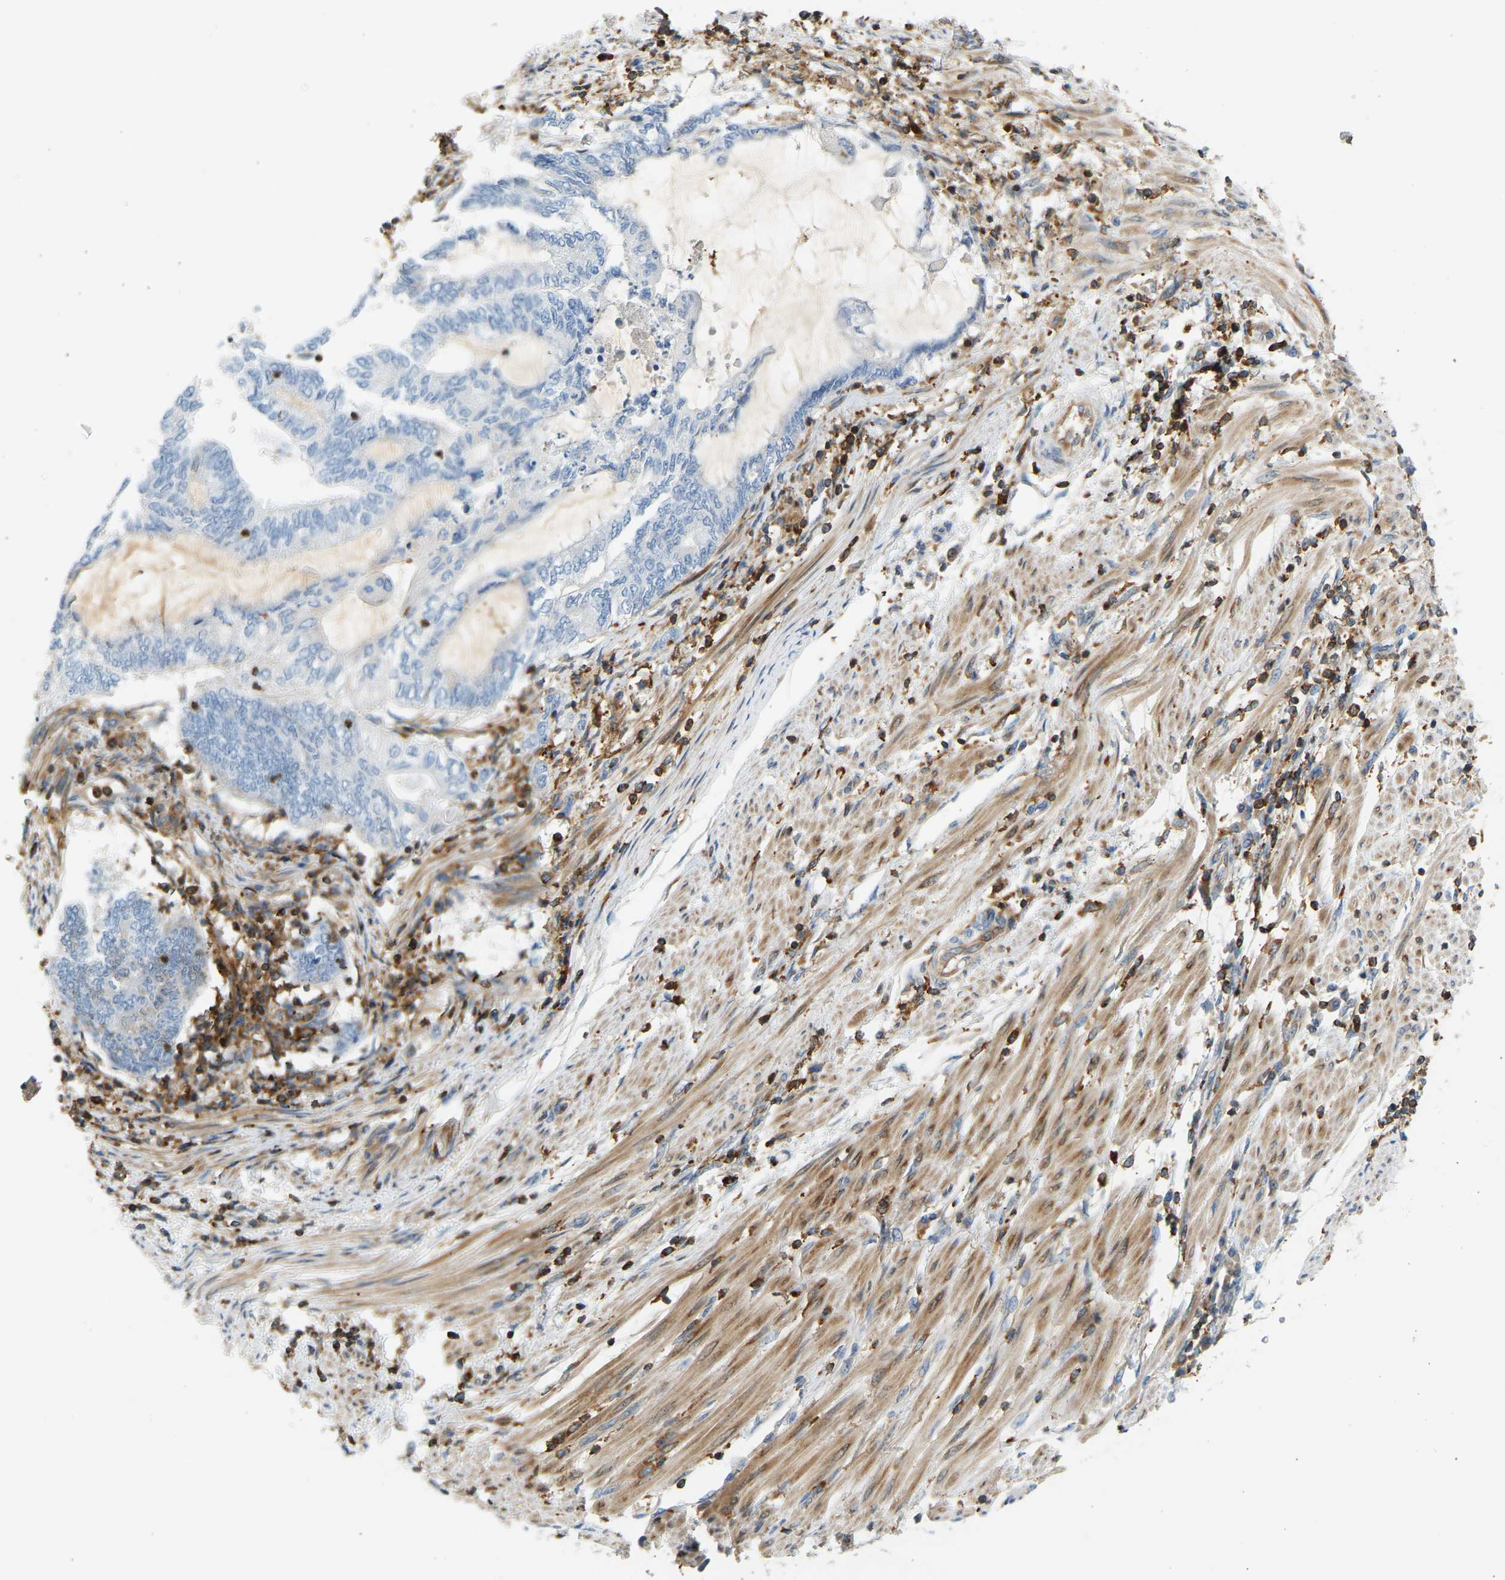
{"staining": {"intensity": "negative", "quantity": "none", "location": "none"}, "tissue": "endometrial cancer", "cell_type": "Tumor cells", "image_type": "cancer", "snomed": [{"axis": "morphology", "description": "Adenocarcinoma, NOS"}, {"axis": "topography", "description": "Uterus"}, {"axis": "topography", "description": "Endometrium"}], "caption": "Immunohistochemical staining of human endometrial cancer reveals no significant staining in tumor cells.", "gene": "FNBP1", "patient": {"sex": "female", "age": 70}}